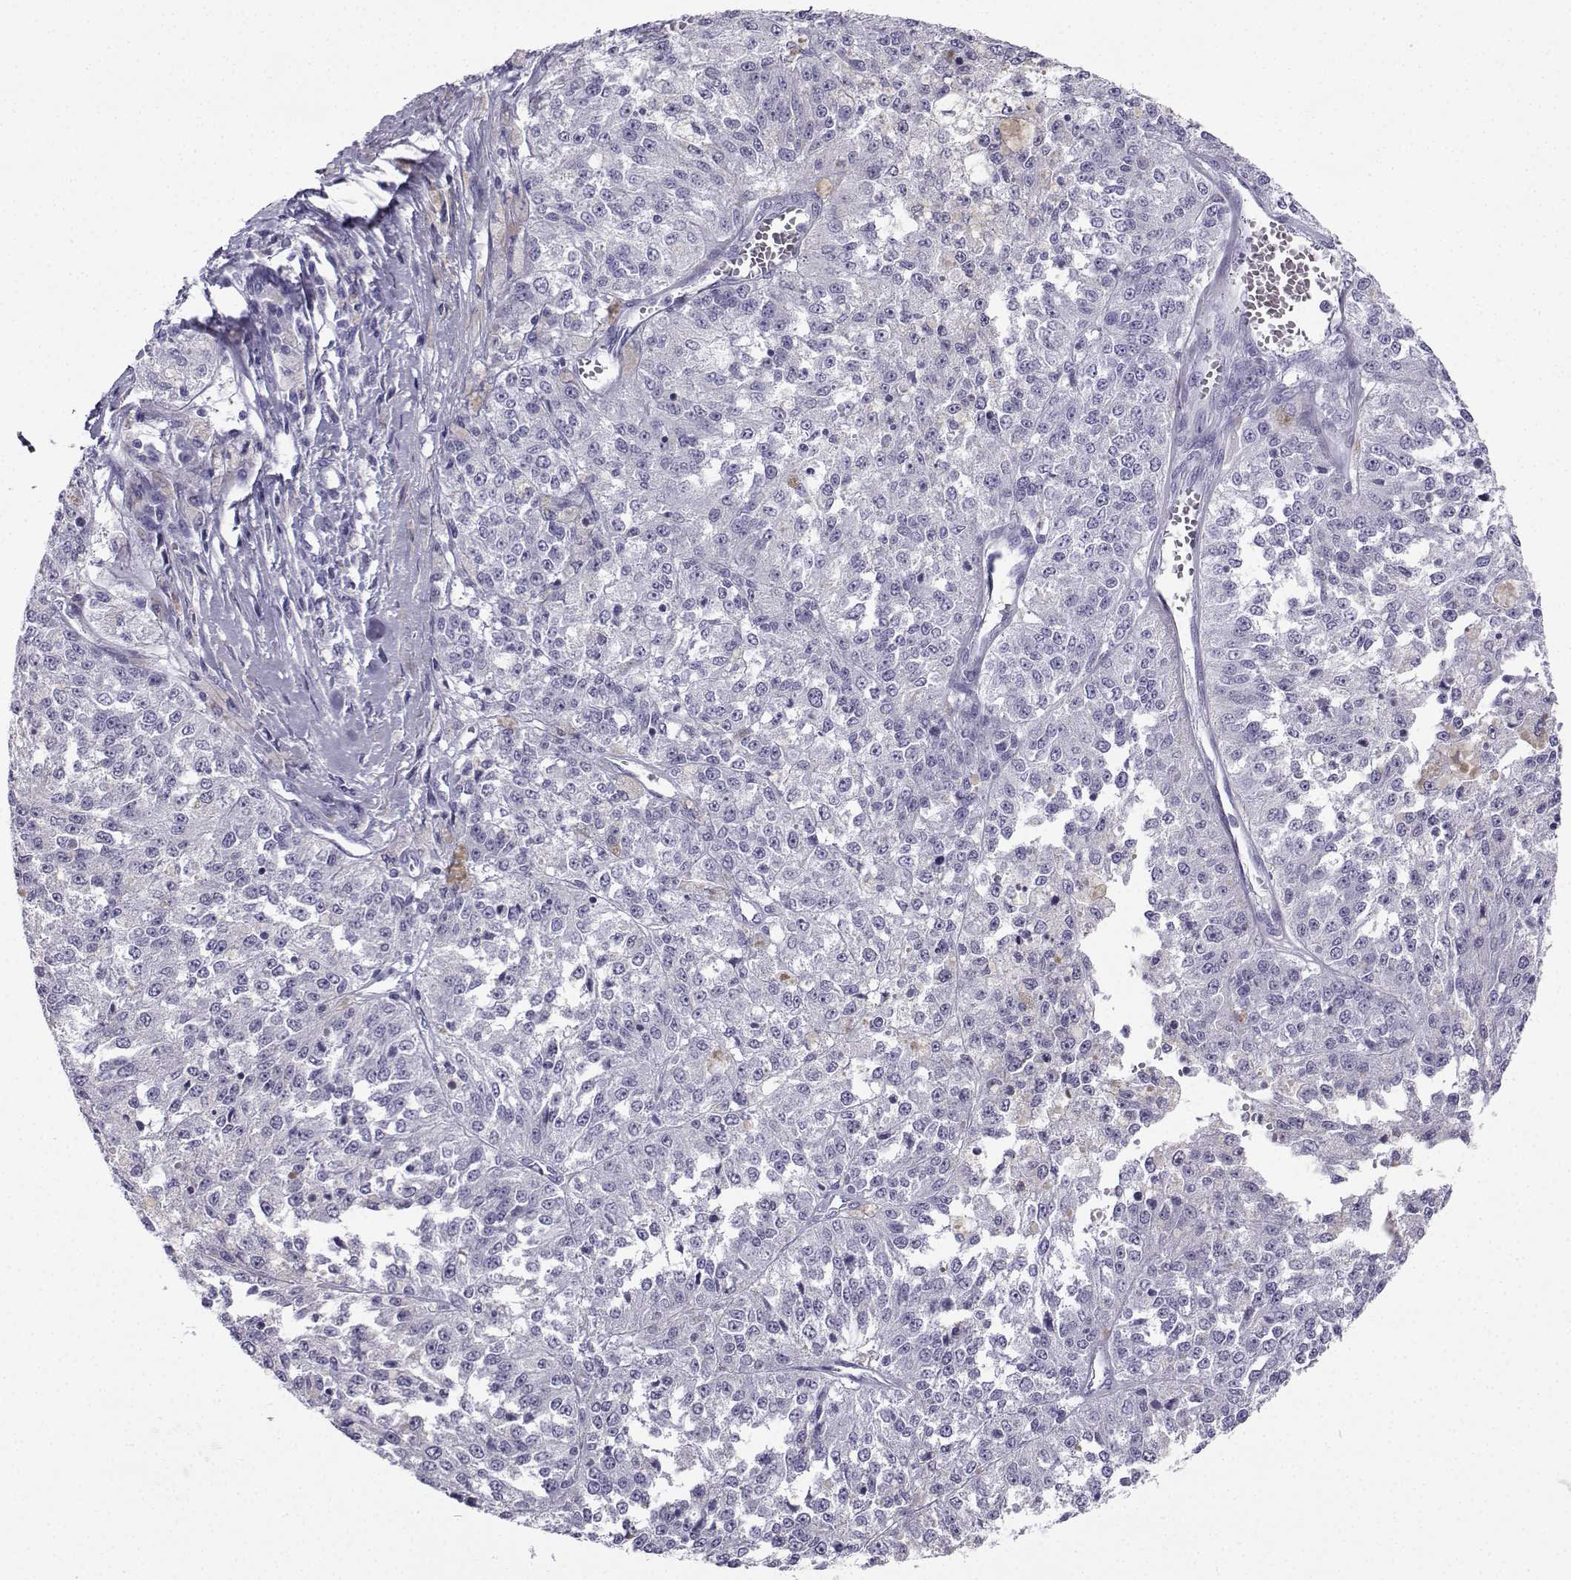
{"staining": {"intensity": "negative", "quantity": "none", "location": "none"}, "tissue": "melanoma", "cell_type": "Tumor cells", "image_type": "cancer", "snomed": [{"axis": "morphology", "description": "Malignant melanoma, Metastatic site"}, {"axis": "topography", "description": "Lymph node"}], "caption": "An immunohistochemistry (IHC) image of melanoma is shown. There is no staining in tumor cells of melanoma. (Brightfield microscopy of DAB IHC at high magnification).", "gene": "SLC18A2", "patient": {"sex": "female", "age": 64}}